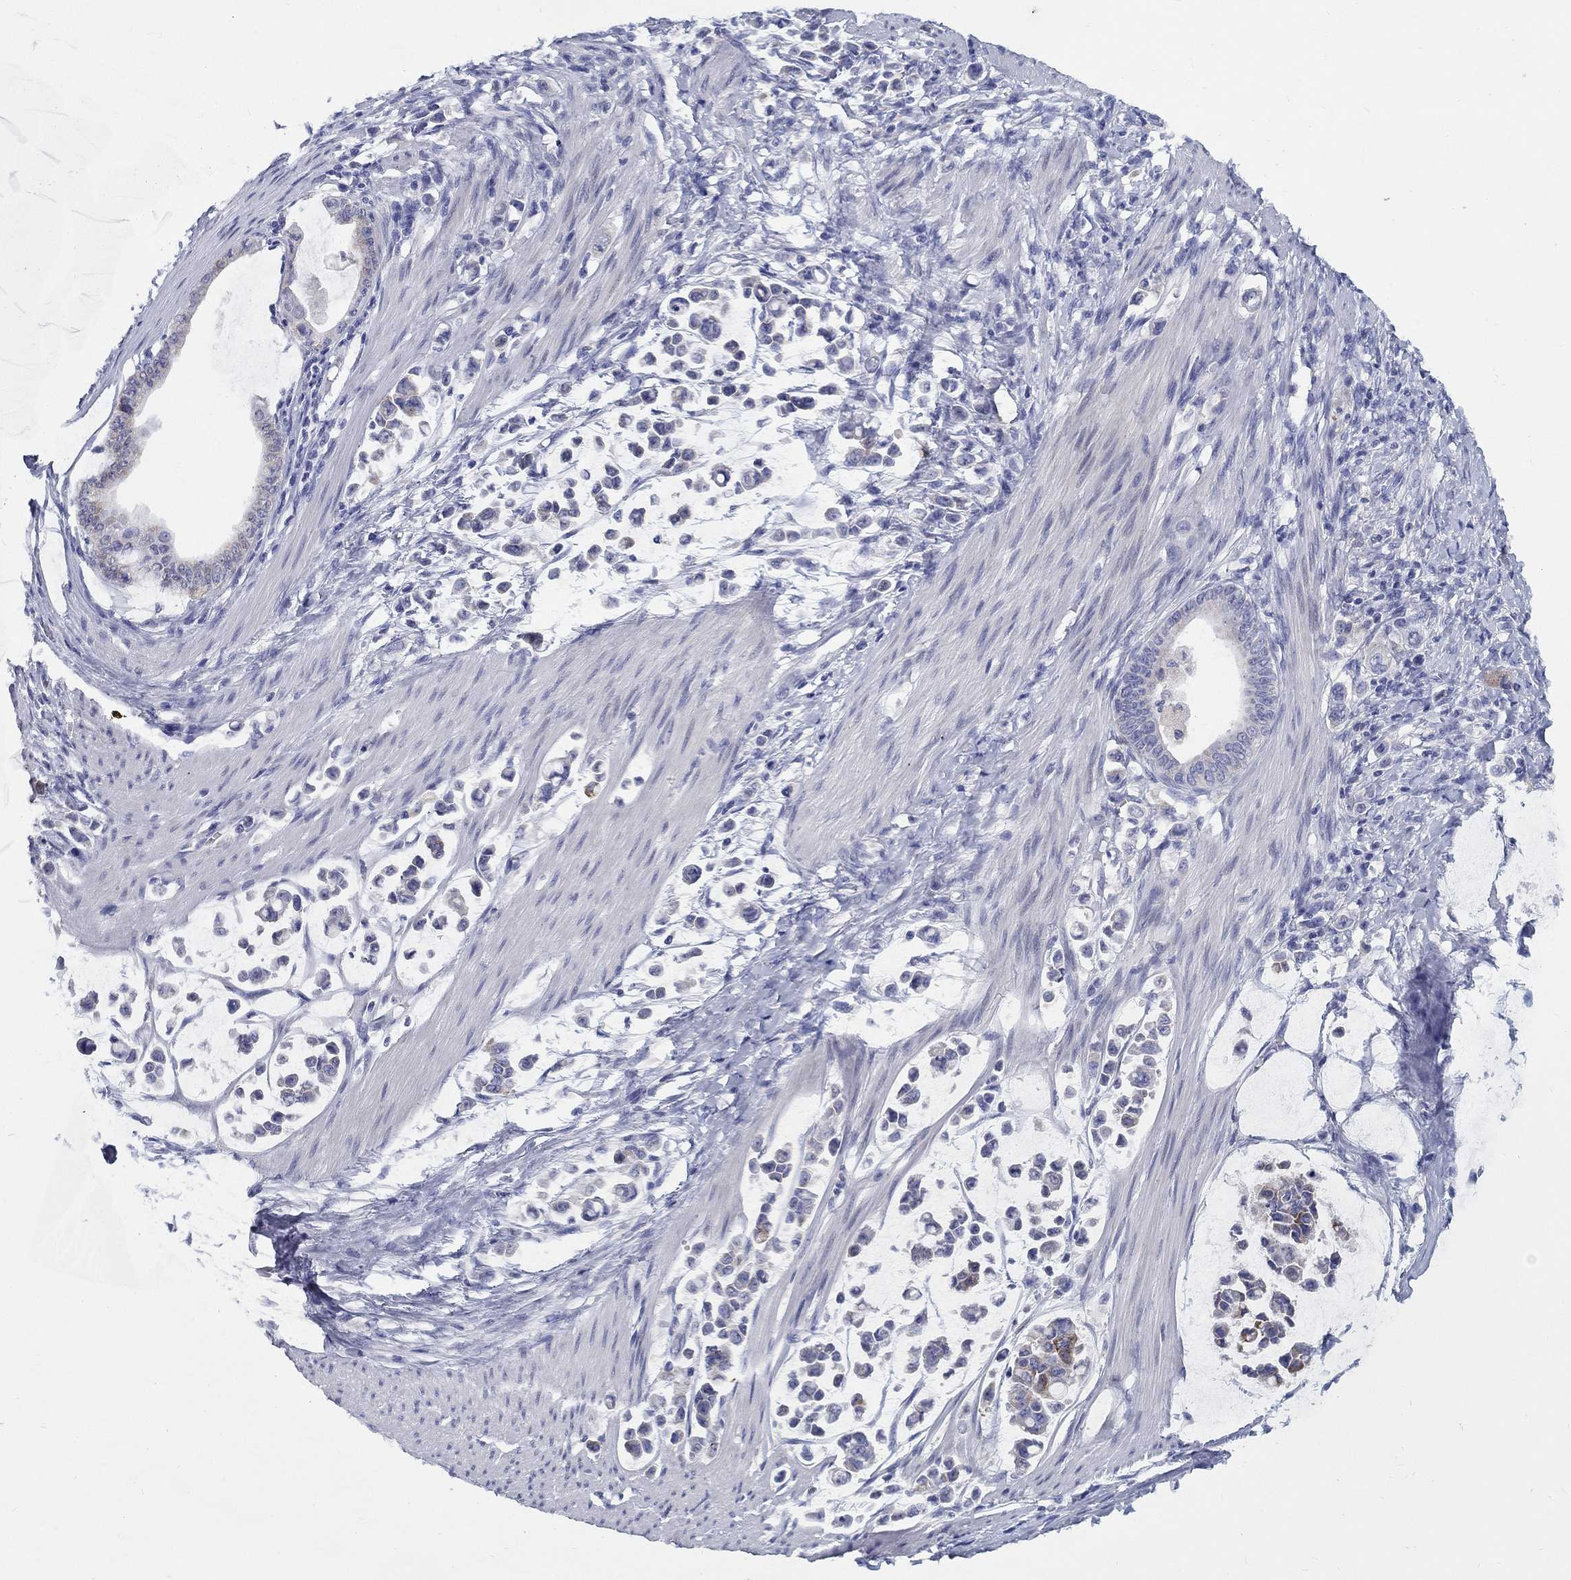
{"staining": {"intensity": "negative", "quantity": "none", "location": "none"}, "tissue": "stomach cancer", "cell_type": "Tumor cells", "image_type": "cancer", "snomed": [{"axis": "morphology", "description": "Adenocarcinoma, NOS"}, {"axis": "topography", "description": "Stomach"}], "caption": "A high-resolution histopathology image shows IHC staining of stomach cancer, which demonstrates no significant positivity in tumor cells. The staining was performed using DAB (3,3'-diaminobenzidine) to visualize the protein expression in brown, while the nuclei were stained in blue with hematoxylin (Magnification: 20x).", "gene": "RAP1GAP", "patient": {"sex": "male", "age": 82}}